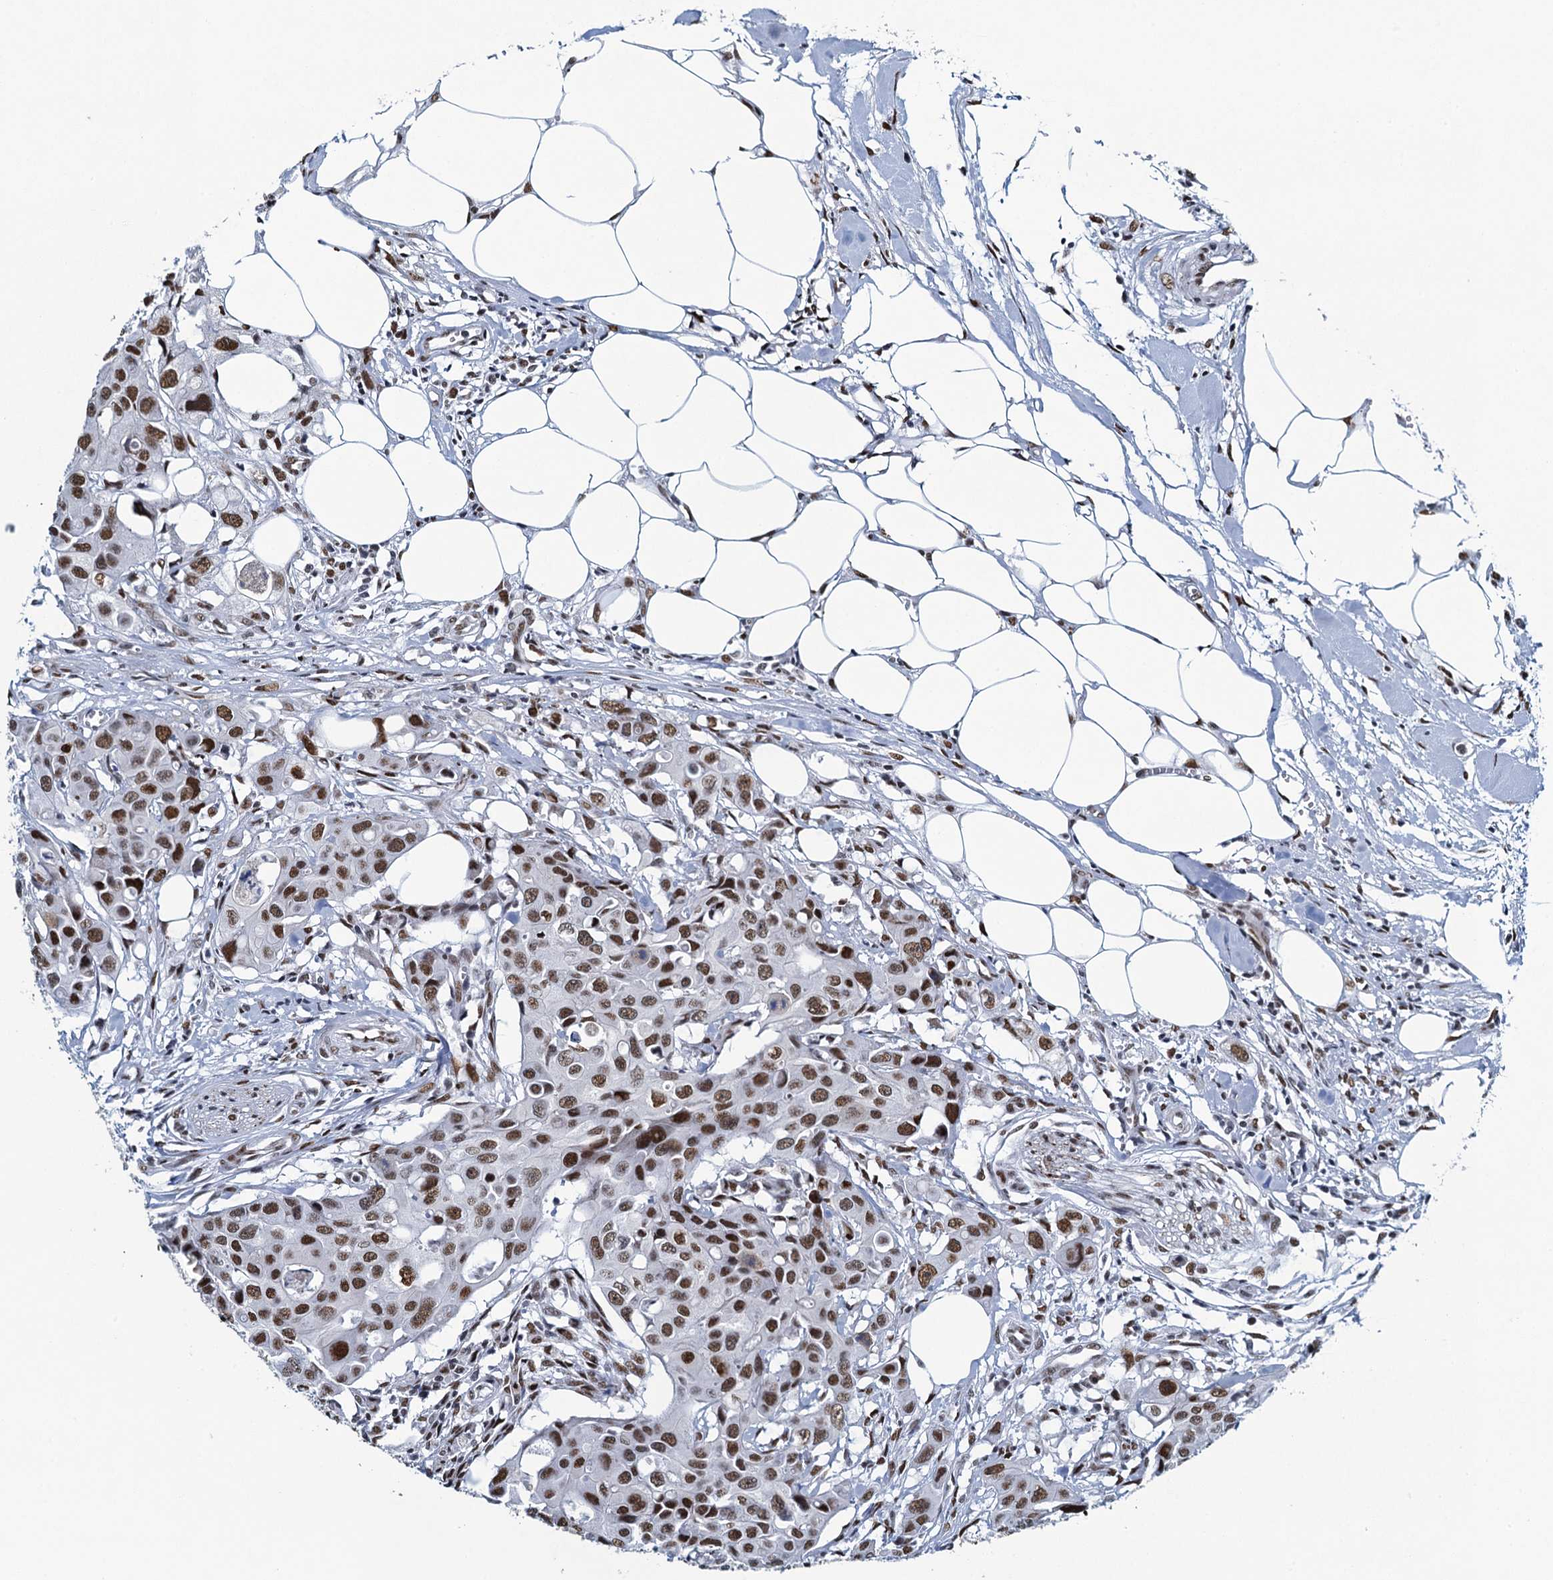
{"staining": {"intensity": "moderate", "quantity": ">75%", "location": "nuclear"}, "tissue": "colorectal cancer", "cell_type": "Tumor cells", "image_type": "cancer", "snomed": [{"axis": "morphology", "description": "Adenocarcinoma, NOS"}, {"axis": "topography", "description": "Colon"}], "caption": "Immunohistochemical staining of adenocarcinoma (colorectal) displays moderate nuclear protein staining in approximately >75% of tumor cells.", "gene": "HNRNPUL2", "patient": {"sex": "male", "age": 77}}